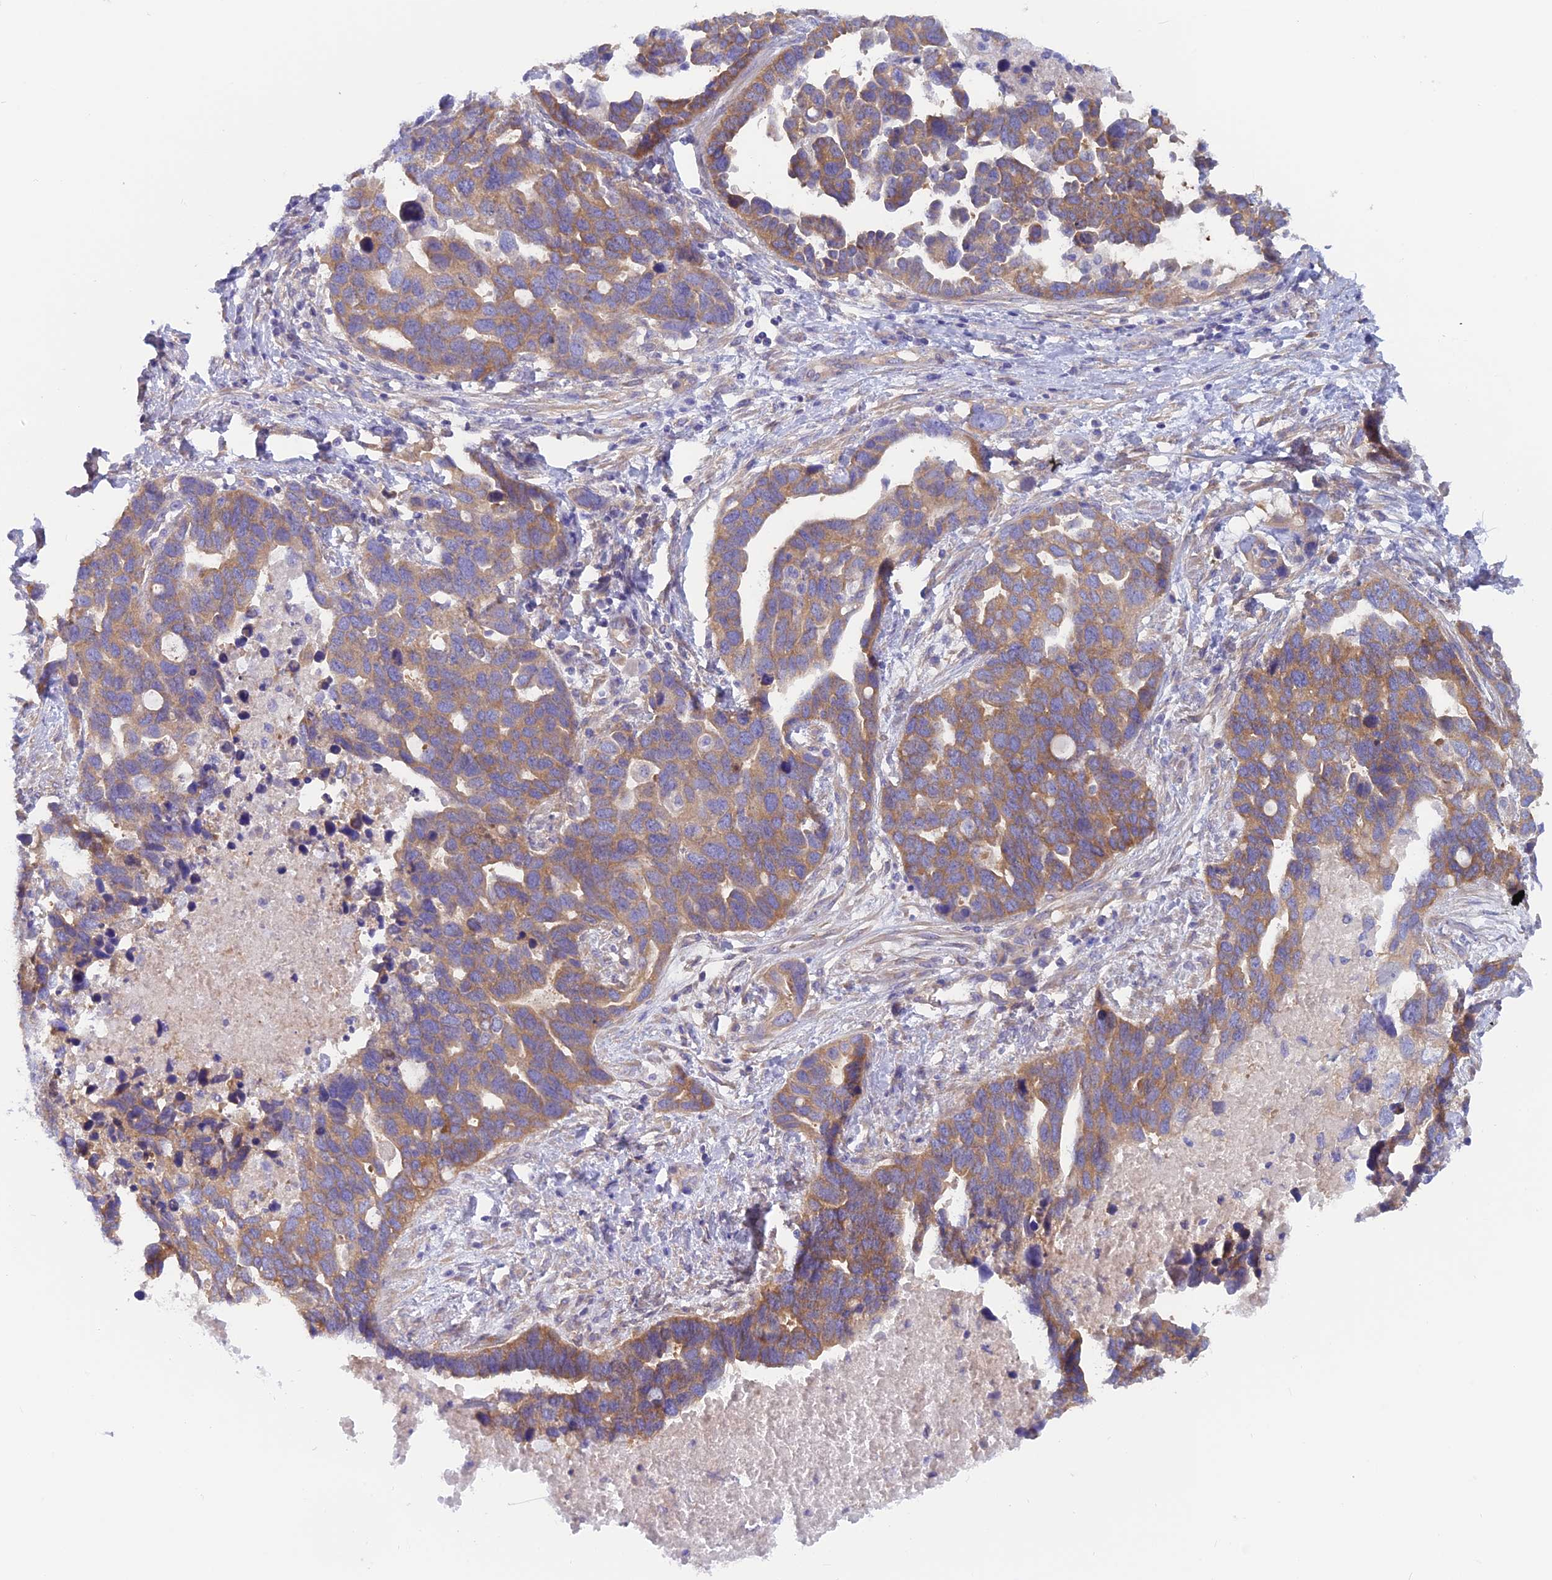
{"staining": {"intensity": "moderate", "quantity": ">75%", "location": "cytoplasmic/membranous"}, "tissue": "ovarian cancer", "cell_type": "Tumor cells", "image_type": "cancer", "snomed": [{"axis": "morphology", "description": "Cystadenocarcinoma, serous, NOS"}, {"axis": "topography", "description": "Ovary"}], "caption": "Protein expression analysis of ovarian cancer reveals moderate cytoplasmic/membranous positivity in about >75% of tumor cells.", "gene": "LZTFL1", "patient": {"sex": "female", "age": 54}}